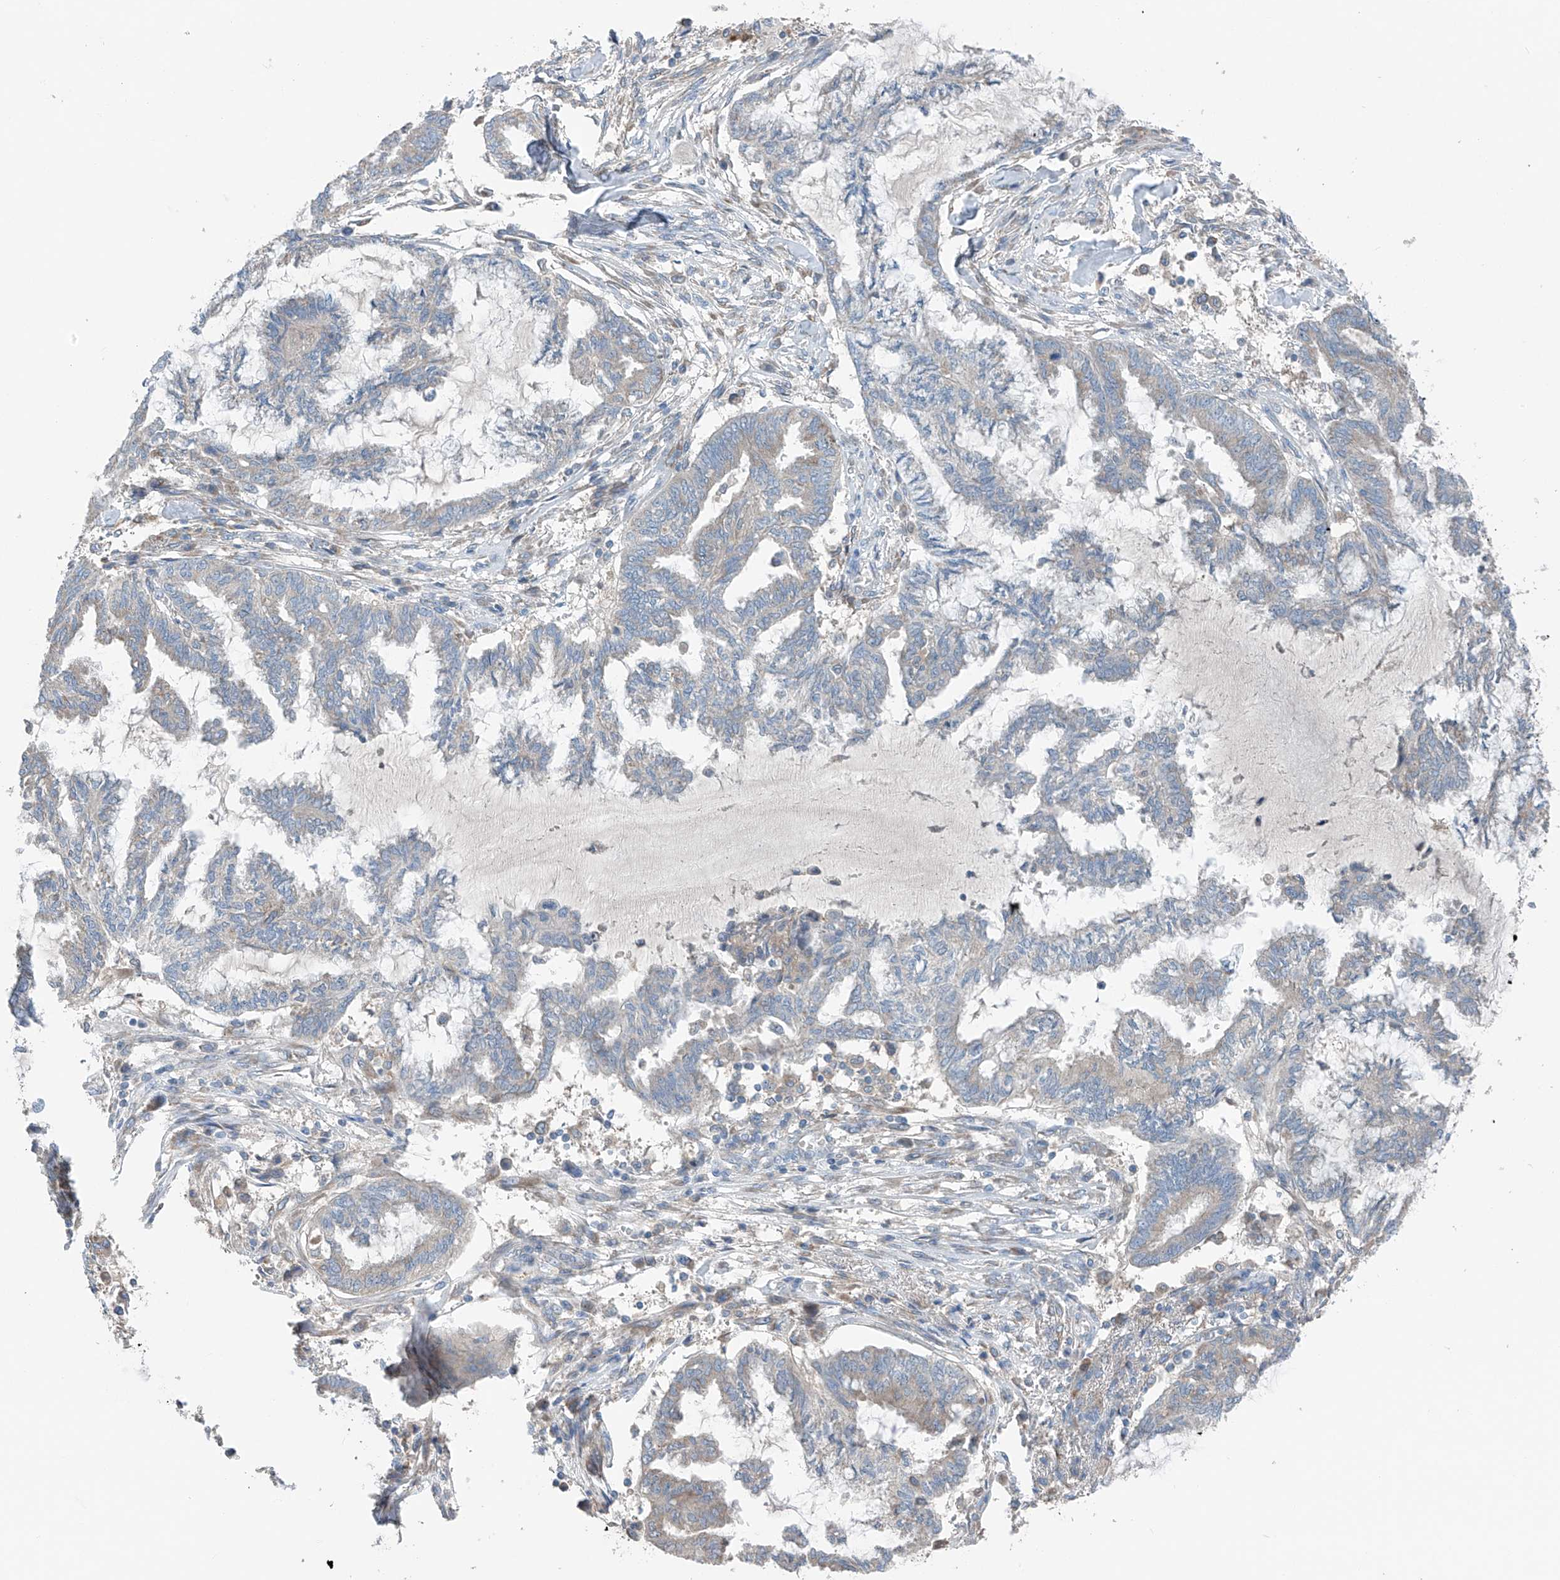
{"staining": {"intensity": "negative", "quantity": "none", "location": "none"}, "tissue": "endometrial cancer", "cell_type": "Tumor cells", "image_type": "cancer", "snomed": [{"axis": "morphology", "description": "Adenocarcinoma, NOS"}, {"axis": "topography", "description": "Endometrium"}], "caption": "DAB (3,3'-diaminobenzidine) immunohistochemical staining of human adenocarcinoma (endometrial) displays no significant expression in tumor cells.", "gene": "GALNTL6", "patient": {"sex": "female", "age": 86}}